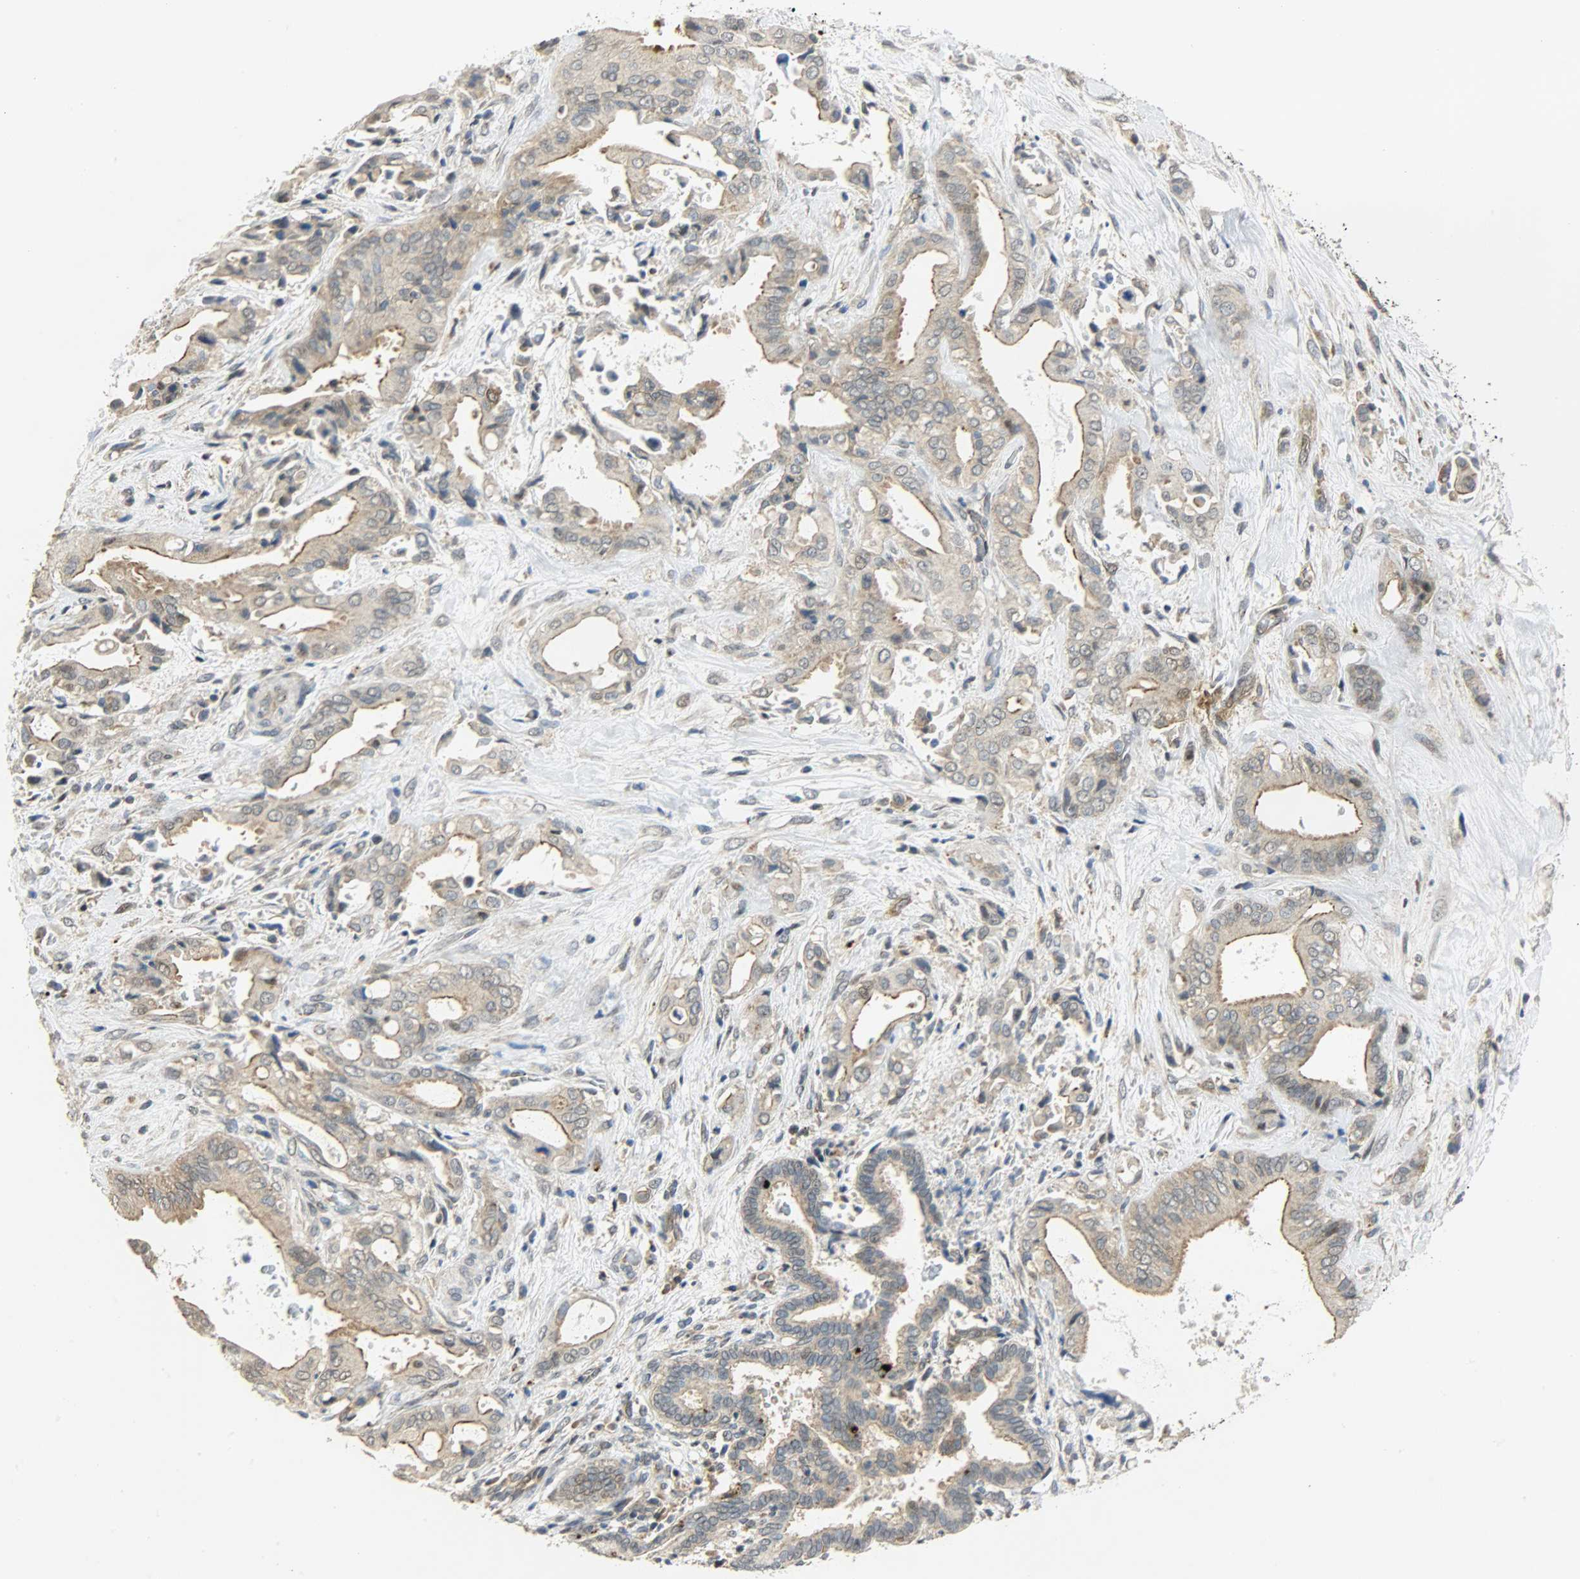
{"staining": {"intensity": "moderate", "quantity": "25%-75%", "location": "cytoplasmic/membranous"}, "tissue": "liver cancer", "cell_type": "Tumor cells", "image_type": "cancer", "snomed": [{"axis": "morphology", "description": "Cholangiocarcinoma"}, {"axis": "topography", "description": "Liver"}], "caption": "This is an image of immunohistochemistry (IHC) staining of cholangiocarcinoma (liver), which shows moderate positivity in the cytoplasmic/membranous of tumor cells.", "gene": "GIT2", "patient": {"sex": "male", "age": 58}}